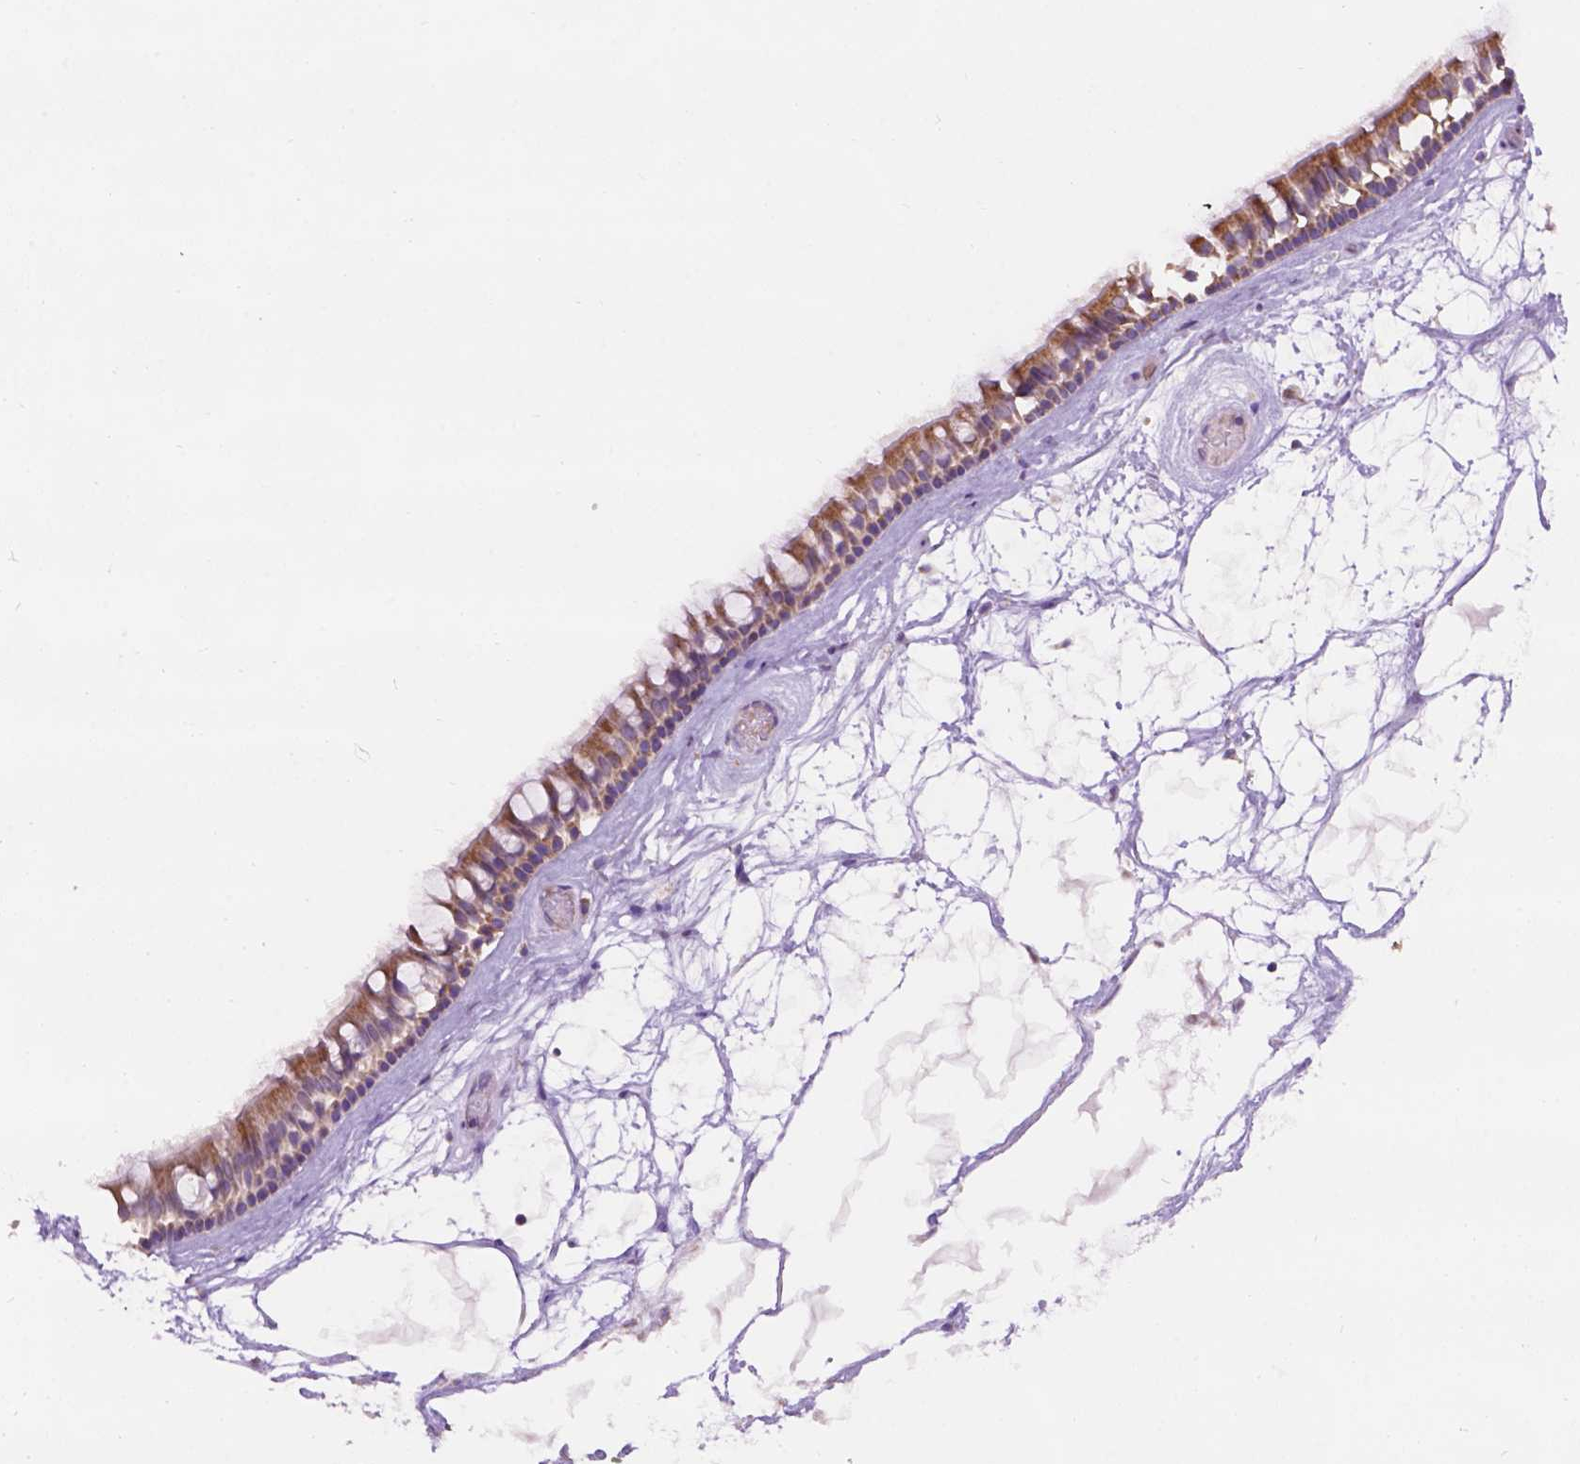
{"staining": {"intensity": "moderate", "quantity": "25%-75%", "location": "cytoplasmic/membranous"}, "tissue": "nasopharynx", "cell_type": "Respiratory epithelial cells", "image_type": "normal", "snomed": [{"axis": "morphology", "description": "Normal tissue, NOS"}, {"axis": "topography", "description": "Nasopharynx"}], "caption": "Moderate cytoplasmic/membranous protein positivity is identified in about 25%-75% of respiratory epithelial cells in nasopharynx. Nuclei are stained in blue.", "gene": "L2HGDH", "patient": {"sex": "male", "age": 68}}